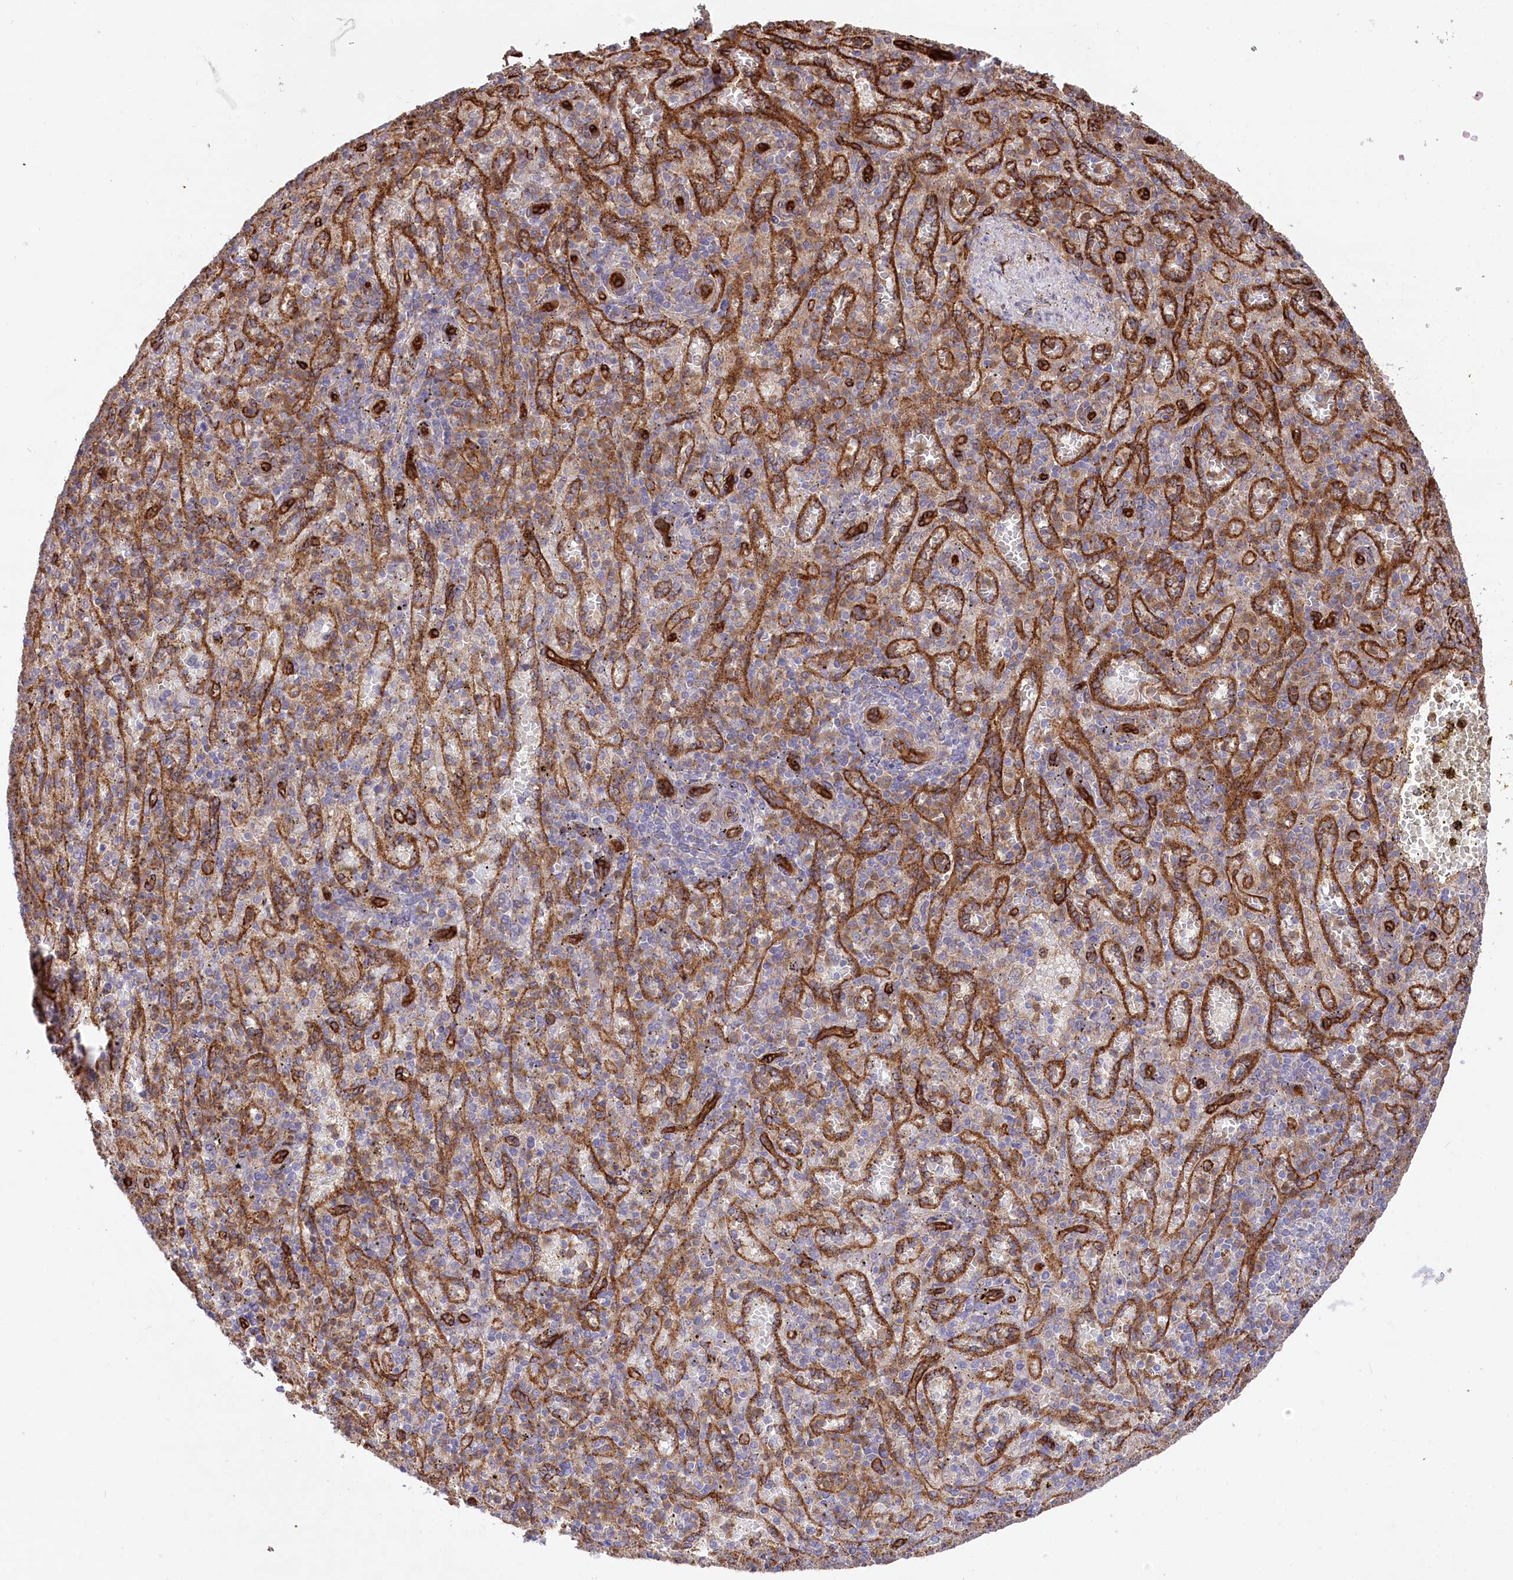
{"staining": {"intensity": "moderate", "quantity": "<25%", "location": "cytoplasmic/membranous"}, "tissue": "spleen", "cell_type": "Cells in red pulp", "image_type": "normal", "snomed": [{"axis": "morphology", "description": "Normal tissue, NOS"}, {"axis": "topography", "description": "Spleen"}], "caption": "Moderate cytoplasmic/membranous staining is identified in approximately <25% of cells in red pulp in normal spleen.", "gene": "MTPAP", "patient": {"sex": "female", "age": 74}}